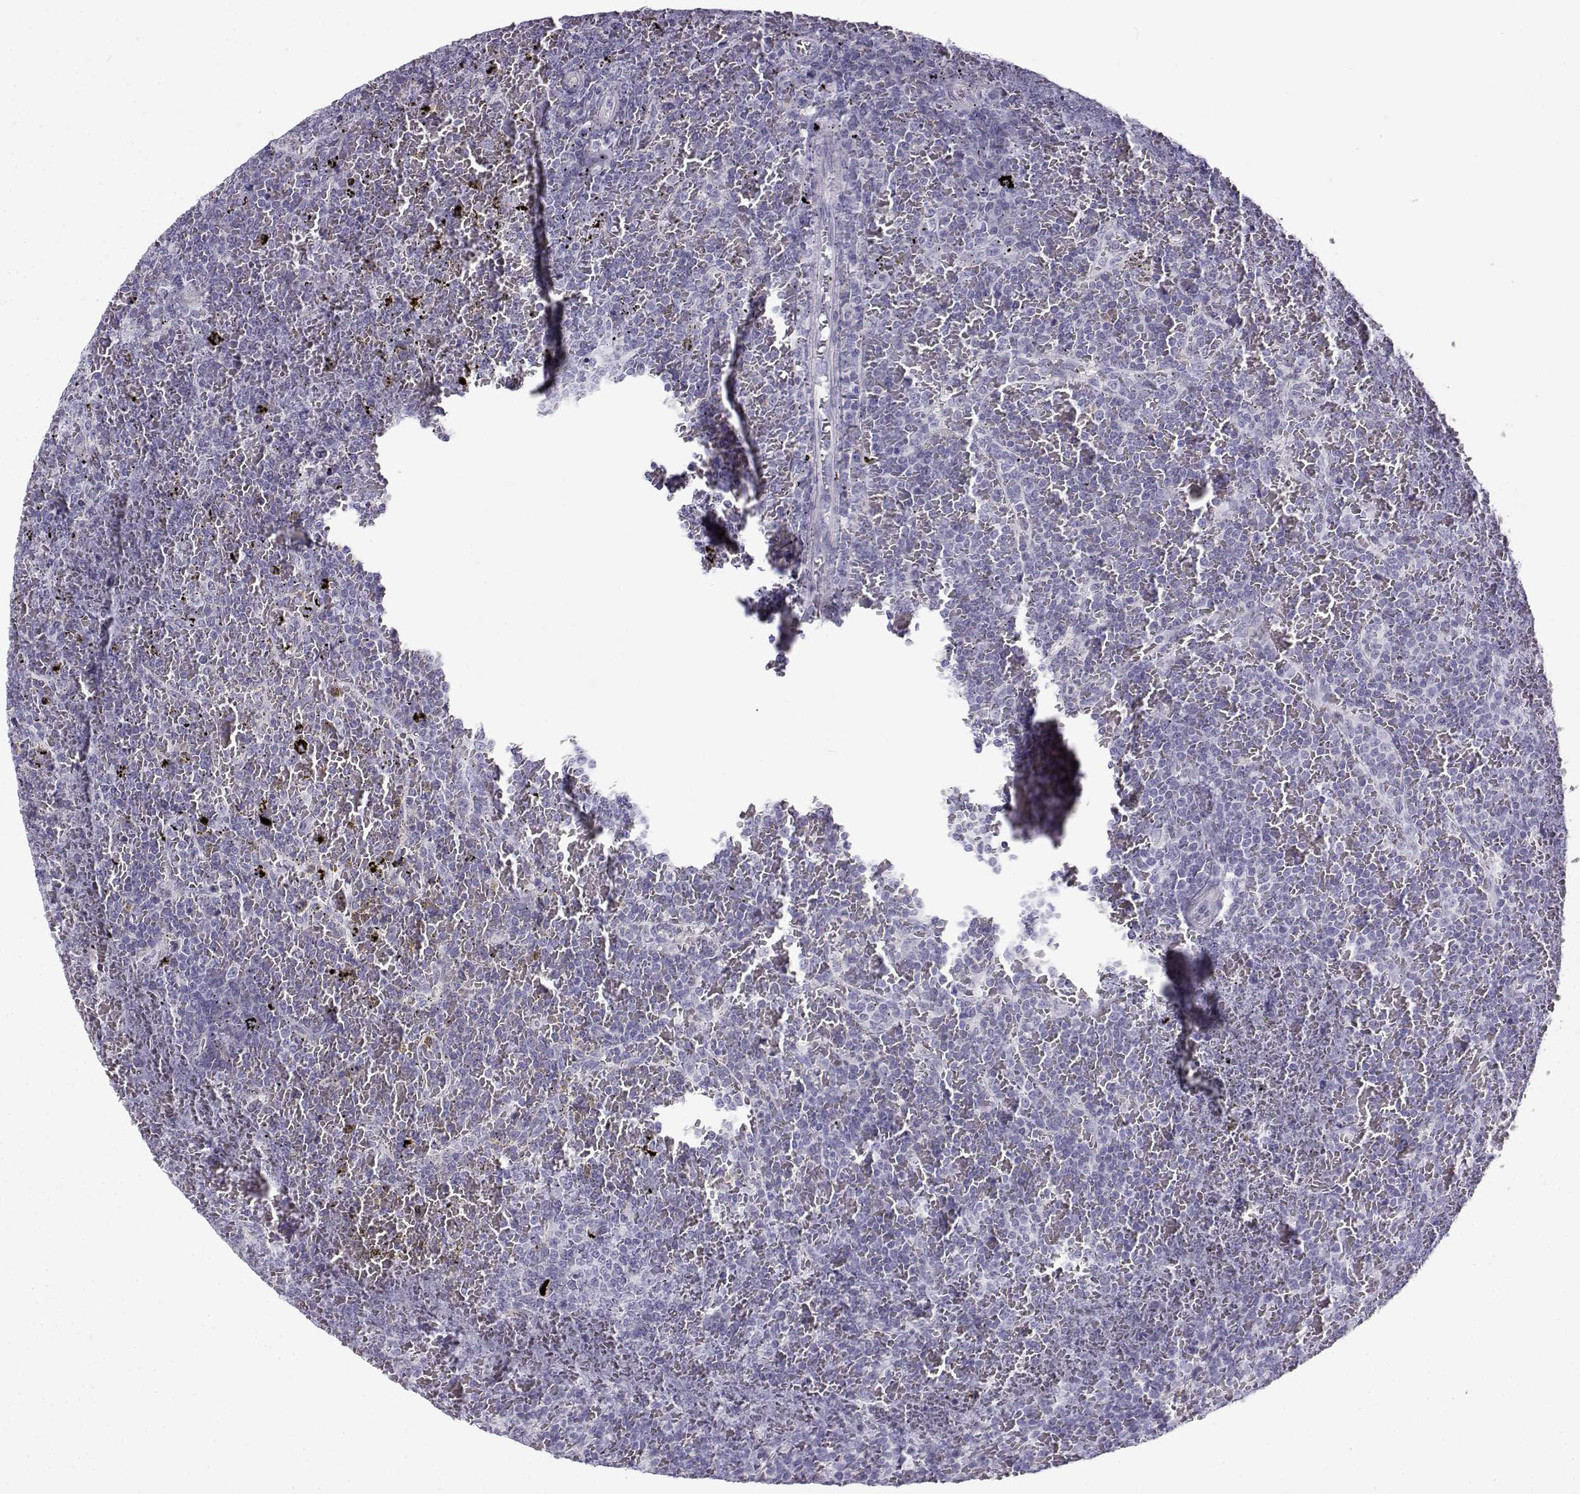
{"staining": {"intensity": "negative", "quantity": "none", "location": "none"}, "tissue": "lymphoma", "cell_type": "Tumor cells", "image_type": "cancer", "snomed": [{"axis": "morphology", "description": "Malignant lymphoma, non-Hodgkin's type, Low grade"}, {"axis": "topography", "description": "Spleen"}], "caption": "The micrograph demonstrates no significant expression in tumor cells of low-grade malignant lymphoma, non-Hodgkin's type. Brightfield microscopy of IHC stained with DAB (brown) and hematoxylin (blue), captured at high magnification.", "gene": "GTSF1L", "patient": {"sex": "female", "age": 77}}